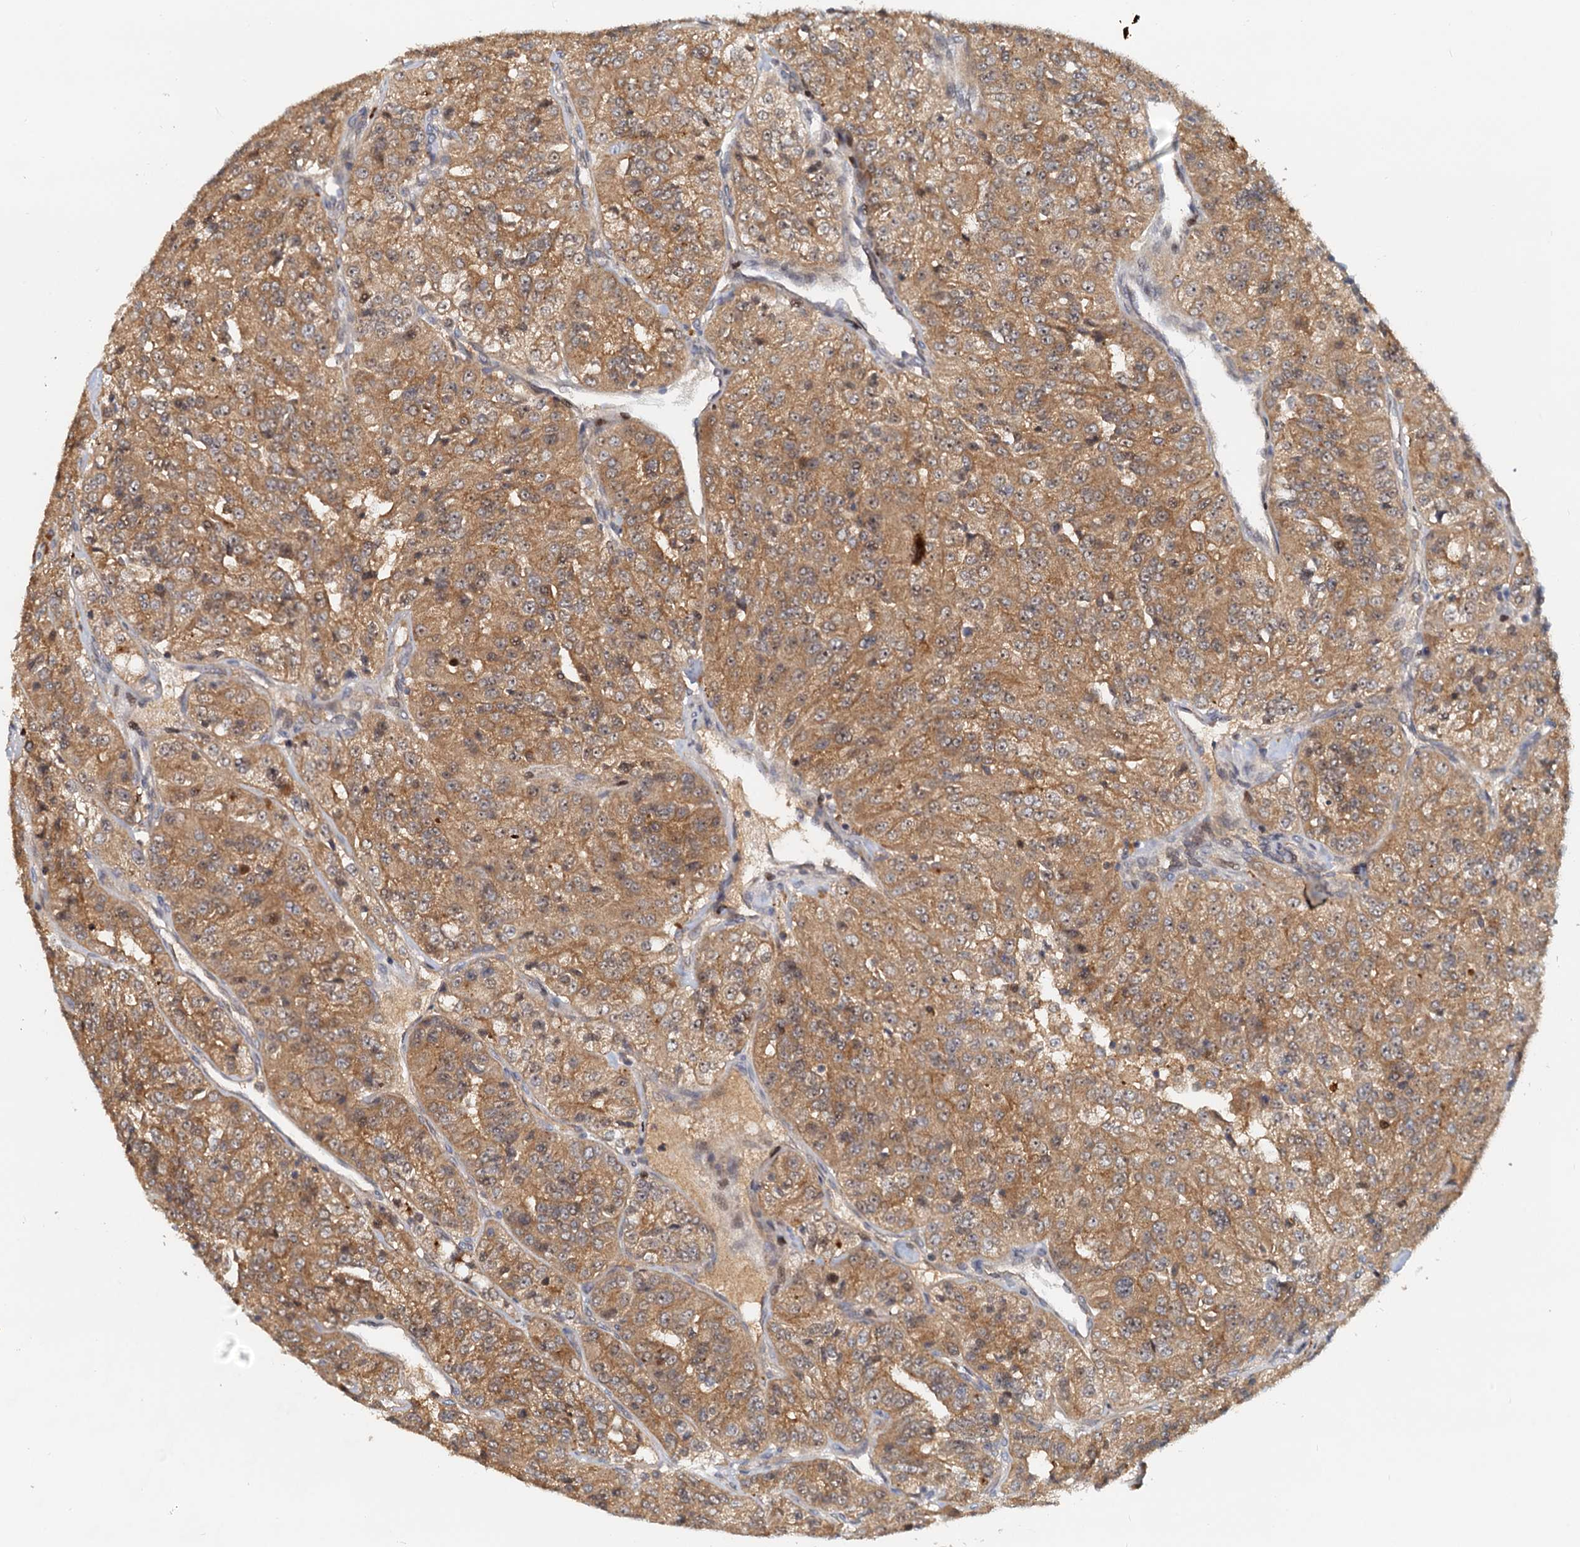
{"staining": {"intensity": "moderate", "quantity": ">75%", "location": "cytoplasmic/membranous"}, "tissue": "renal cancer", "cell_type": "Tumor cells", "image_type": "cancer", "snomed": [{"axis": "morphology", "description": "Adenocarcinoma, NOS"}, {"axis": "topography", "description": "Kidney"}], "caption": "The image exhibits a brown stain indicating the presence of a protein in the cytoplasmic/membranous of tumor cells in renal cancer (adenocarcinoma). Using DAB (brown) and hematoxylin (blue) stains, captured at high magnification using brightfield microscopy.", "gene": "TOLLIP", "patient": {"sex": "female", "age": 63}}